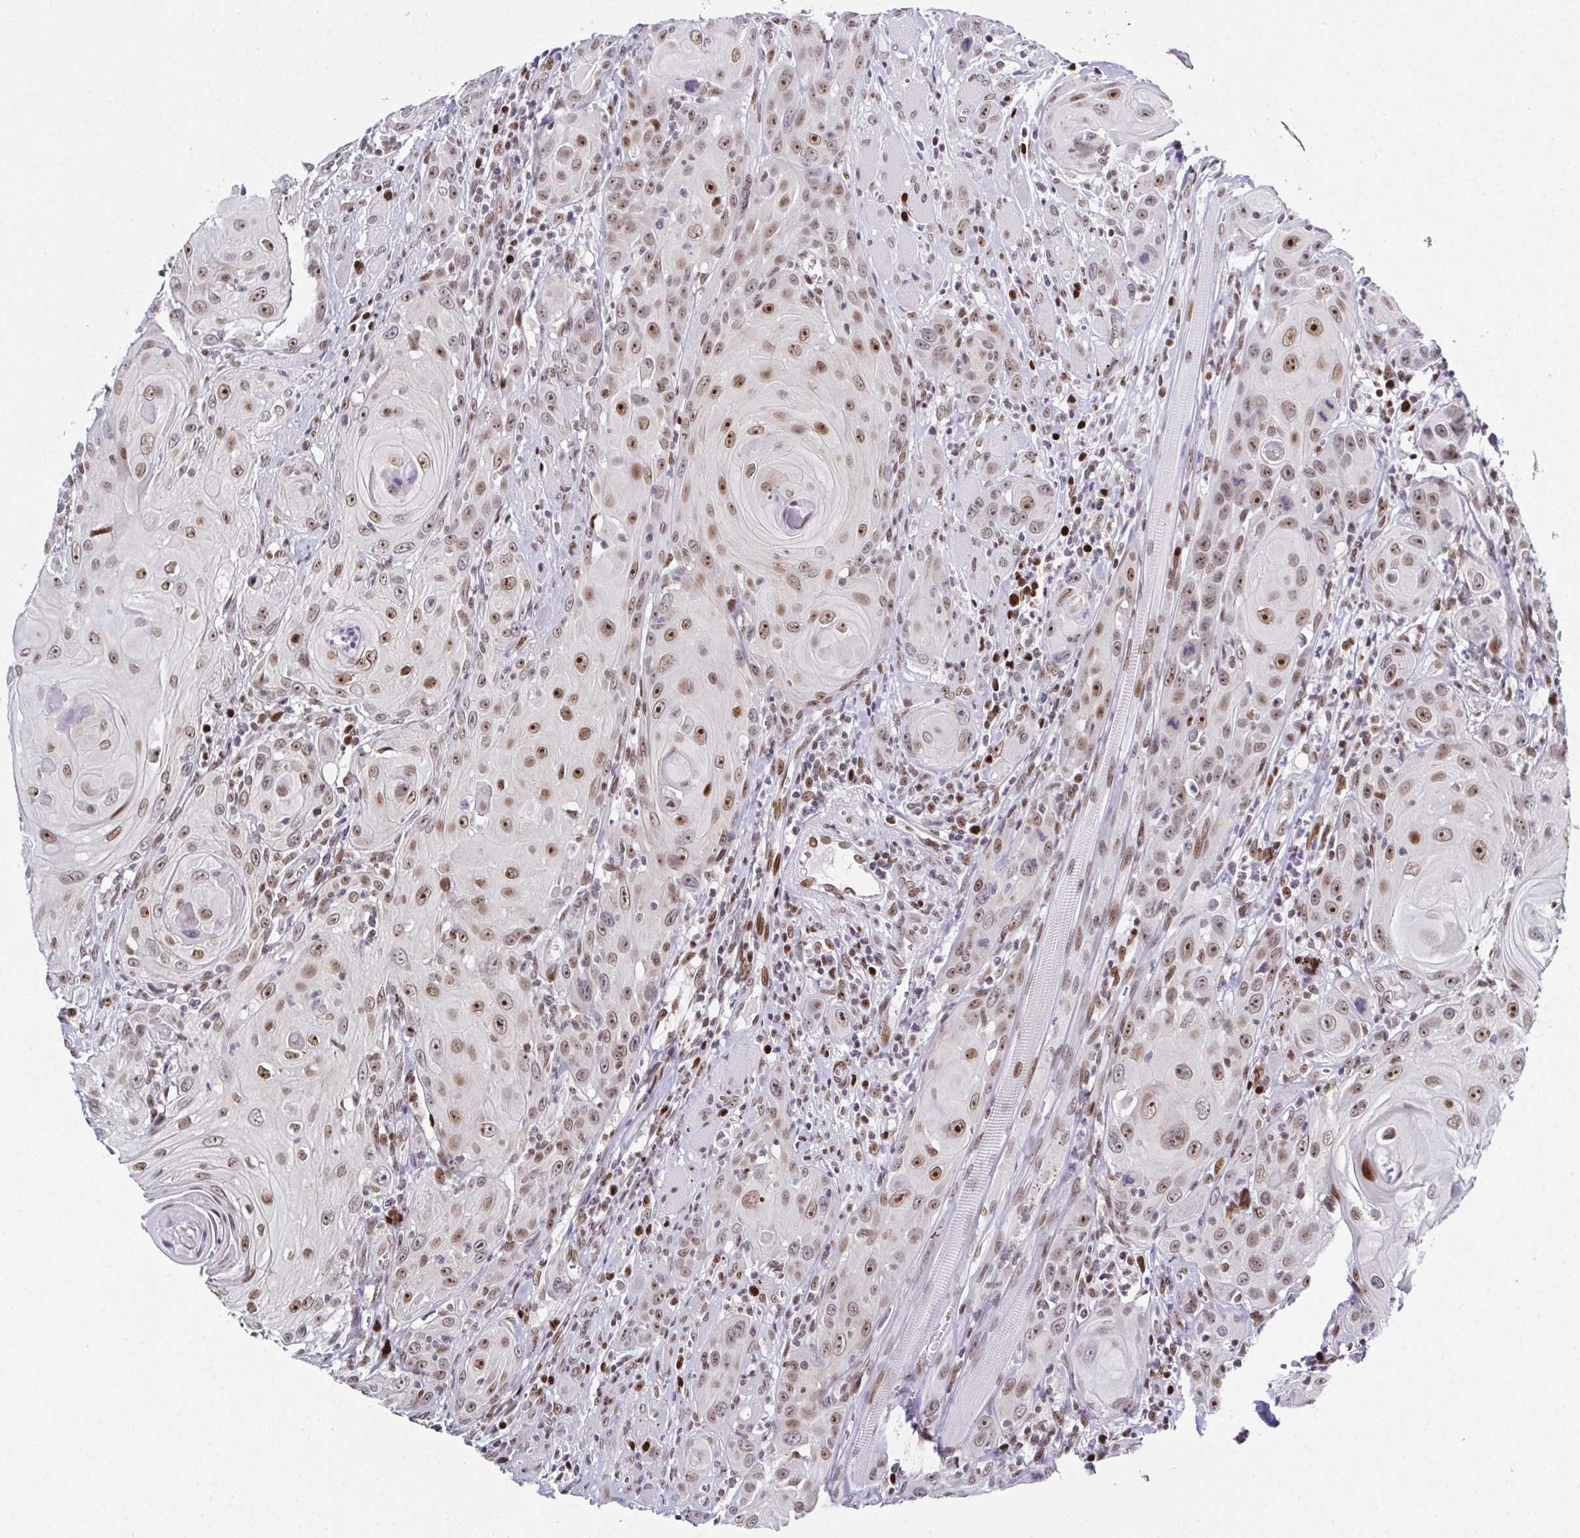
{"staining": {"intensity": "moderate", "quantity": ">75%", "location": "nuclear"}, "tissue": "head and neck cancer", "cell_type": "Tumor cells", "image_type": "cancer", "snomed": [{"axis": "morphology", "description": "Squamous cell carcinoma, NOS"}, {"axis": "topography", "description": "Head-Neck"}], "caption": "Immunohistochemistry image of human head and neck cancer (squamous cell carcinoma) stained for a protein (brown), which shows medium levels of moderate nuclear expression in approximately >75% of tumor cells.", "gene": "RB1", "patient": {"sex": "female", "age": 80}}